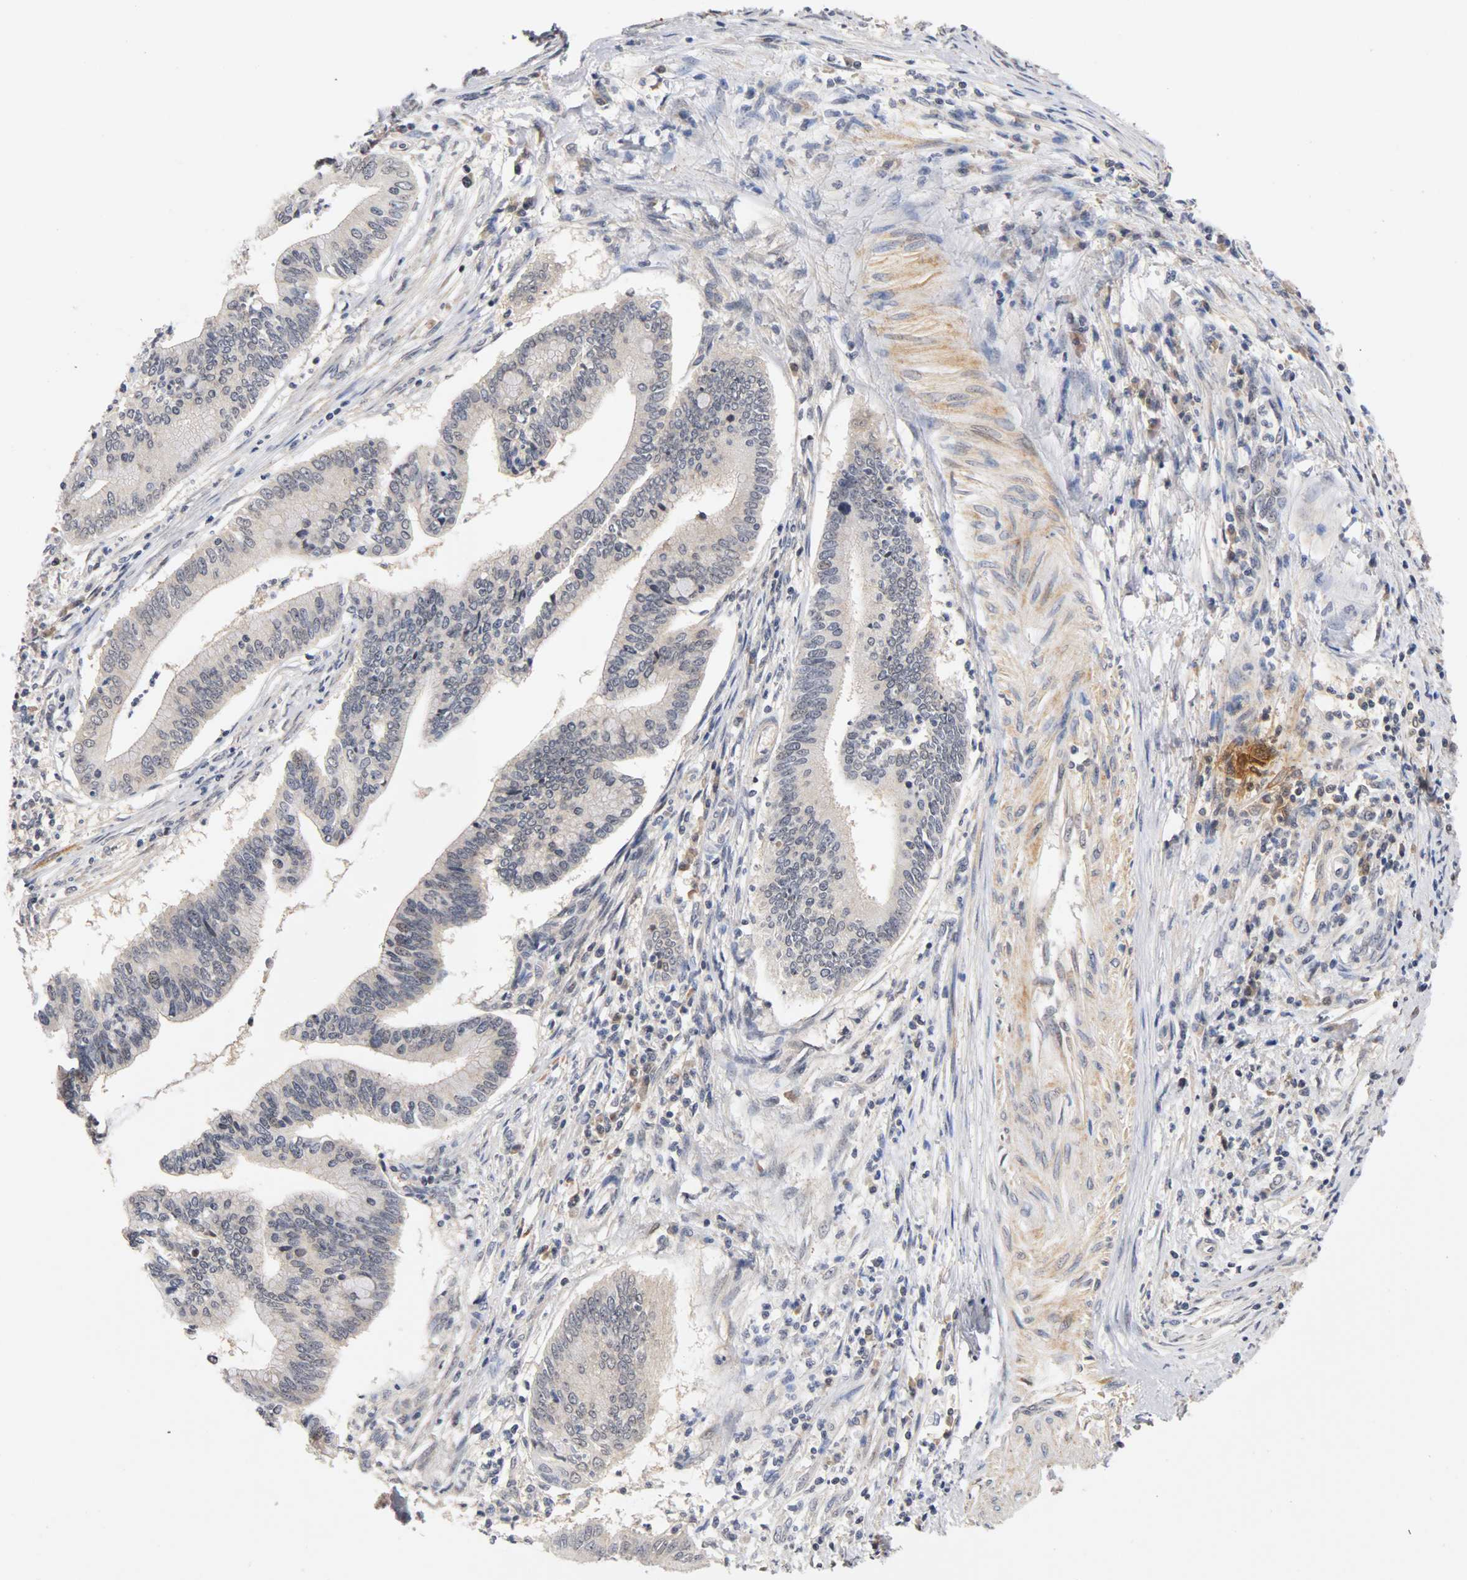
{"staining": {"intensity": "weak", "quantity": ">75%", "location": "cytoplasmic/membranous"}, "tissue": "cervical cancer", "cell_type": "Tumor cells", "image_type": "cancer", "snomed": [{"axis": "morphology", "description": "Adenocarcinoma, NOS"}, {"axis": "topography", "description": "Cervix"}], "caption": "A micrograph of adenocarcinoma (cervical) stained for a protein reveals weak cytoplasmic/membranous brown staining in tumor cells.", "gene": "UBE2M", "patient": {"sex": "female", "age": 36}}